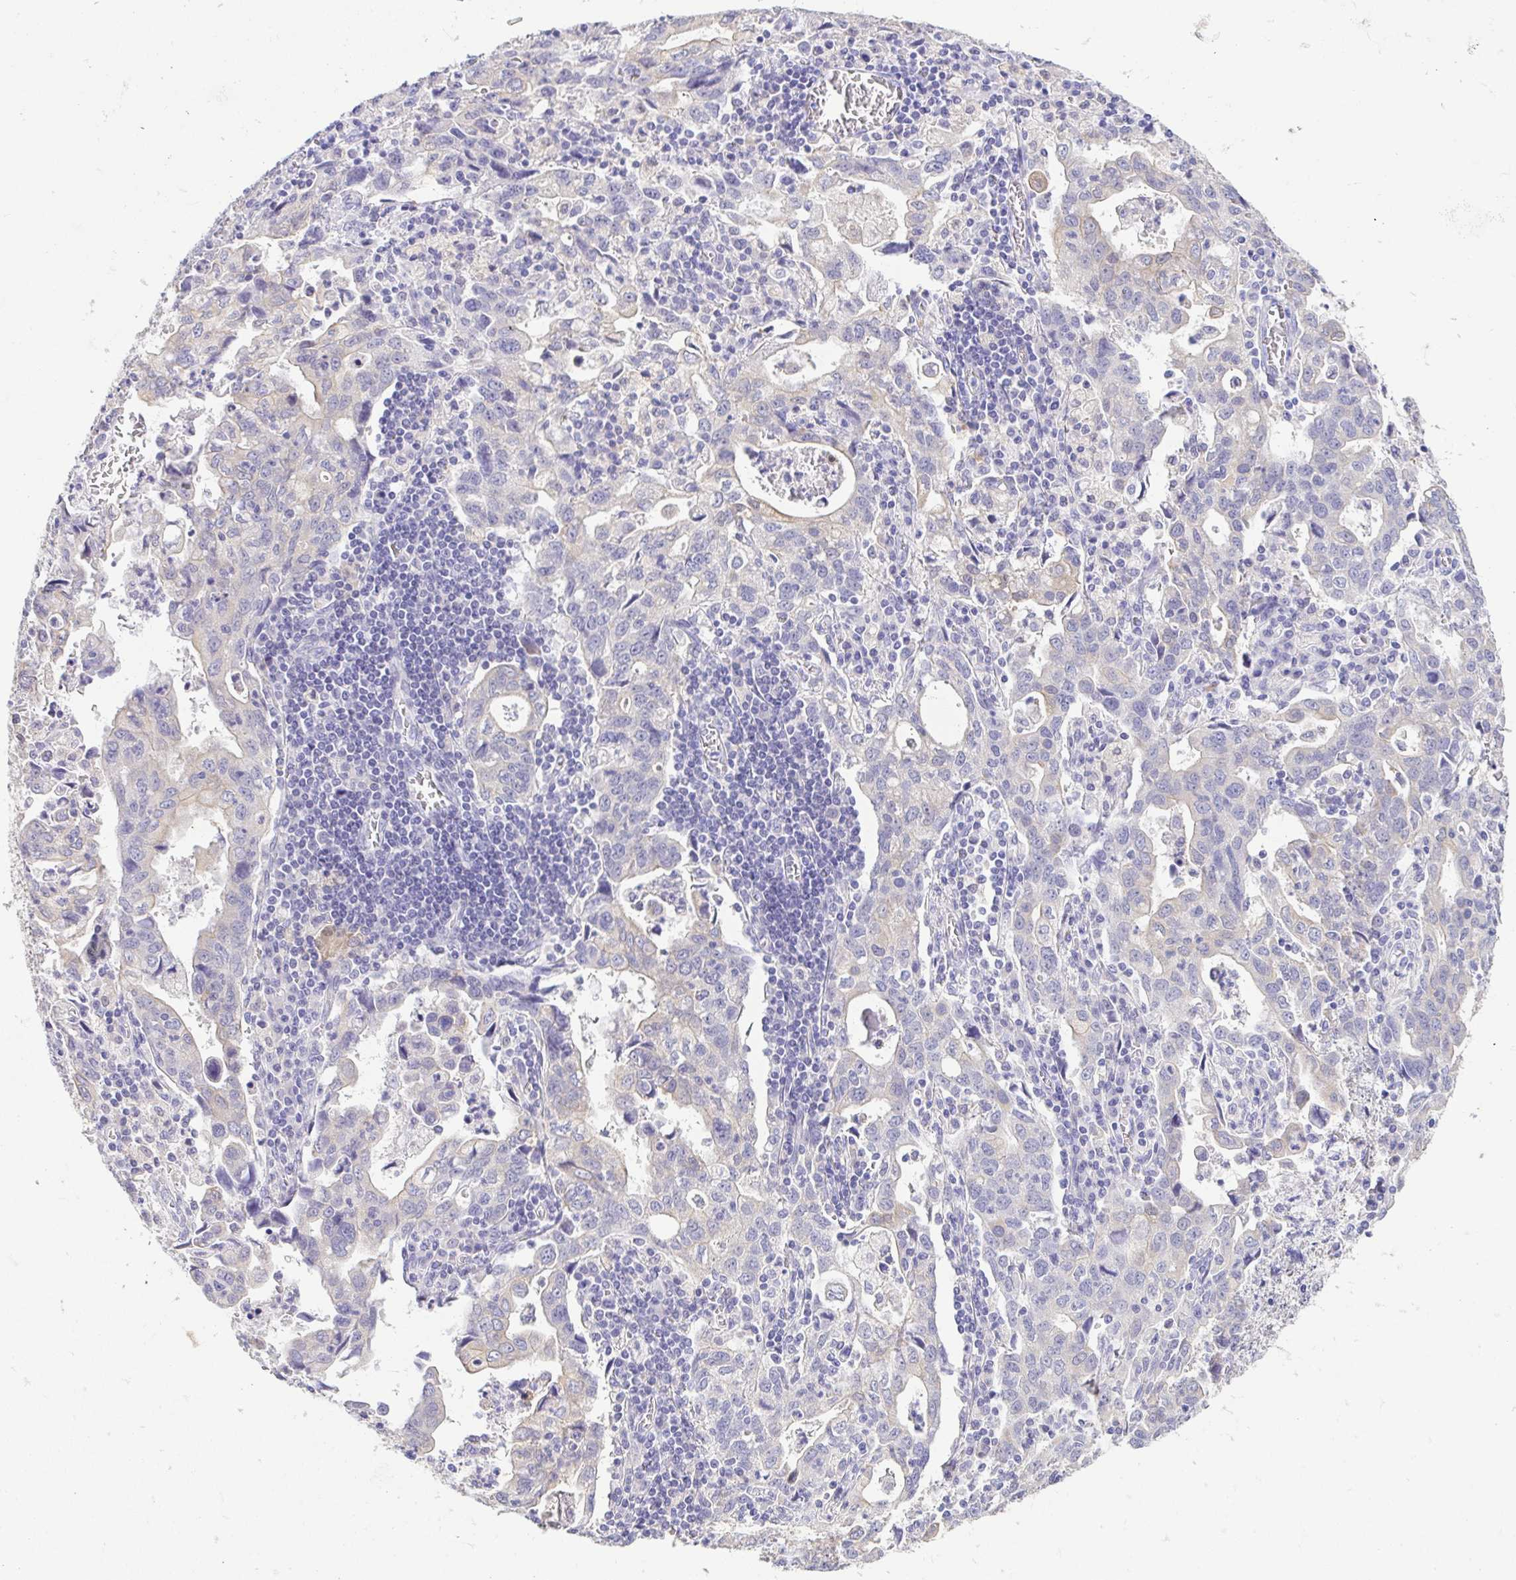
{"staining": {"intensity": "negative", "quantity": "none", "location": "none"}, "tissue": "stomach cancer", "cell_type": "Tumor cells", "image_type": "cancer", "snomed": [{"axis": "morphology", "description": "Adenocarcinoma, NOS"}, {"axis": "topography", "description": "Stomach, upper"}], "caption": "Tumor cells show no significant protein staining in stomach adenocarcinoma.", "gene": "FABP3", "patient": {"sex": "male", "age": 85}}